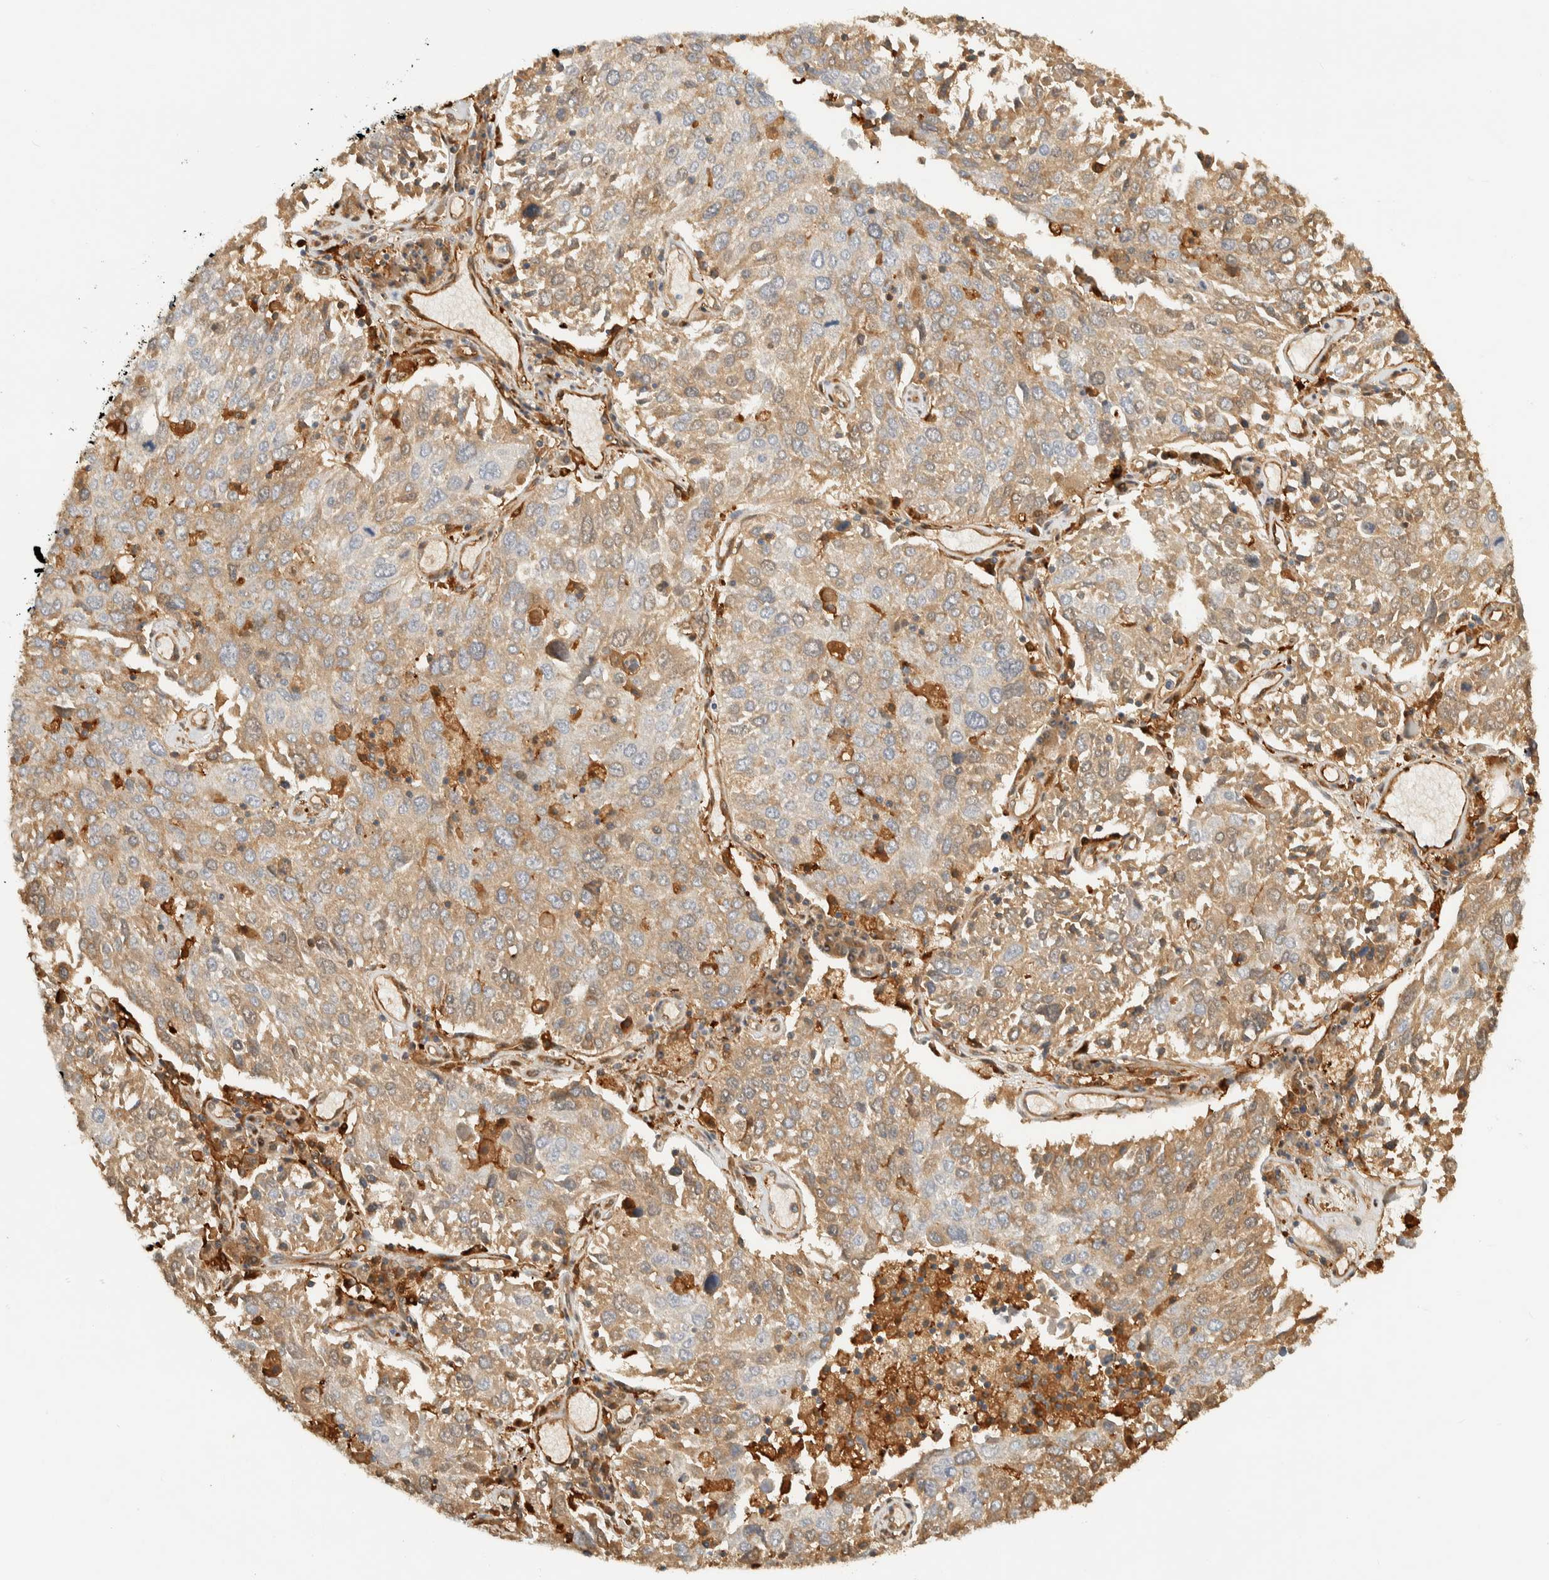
{"staining": {"intensity": "weak", "quantity": ">75%", "location": "cytoplasmic/membranous"}, "tissue": "lung cancer", "cell_type": "Tumor cells", "image_type": "cancer", "snomed": [{"axis": "morphology", "description": "Squamous cell carcinoma, NOS"}, {"axis": "topography", "description": "Lung"}], "caption": "Immunohistochemistry (IHC) staining of squamous cell carcinoma (lung), which exhibits low levels of weak cytoplasmic/membranous expression in approximately >75% of tumor cells indicating weak cytoplasmic/membranous protein positivity. The staining was performed using DAB (3,3'-diaminobenzidine) (brown) for protein detection and nuclei were counterstained in hematoxylin (blue).", "gene": "TMEM192", "patient": {"sex": "male", "age": 65}}